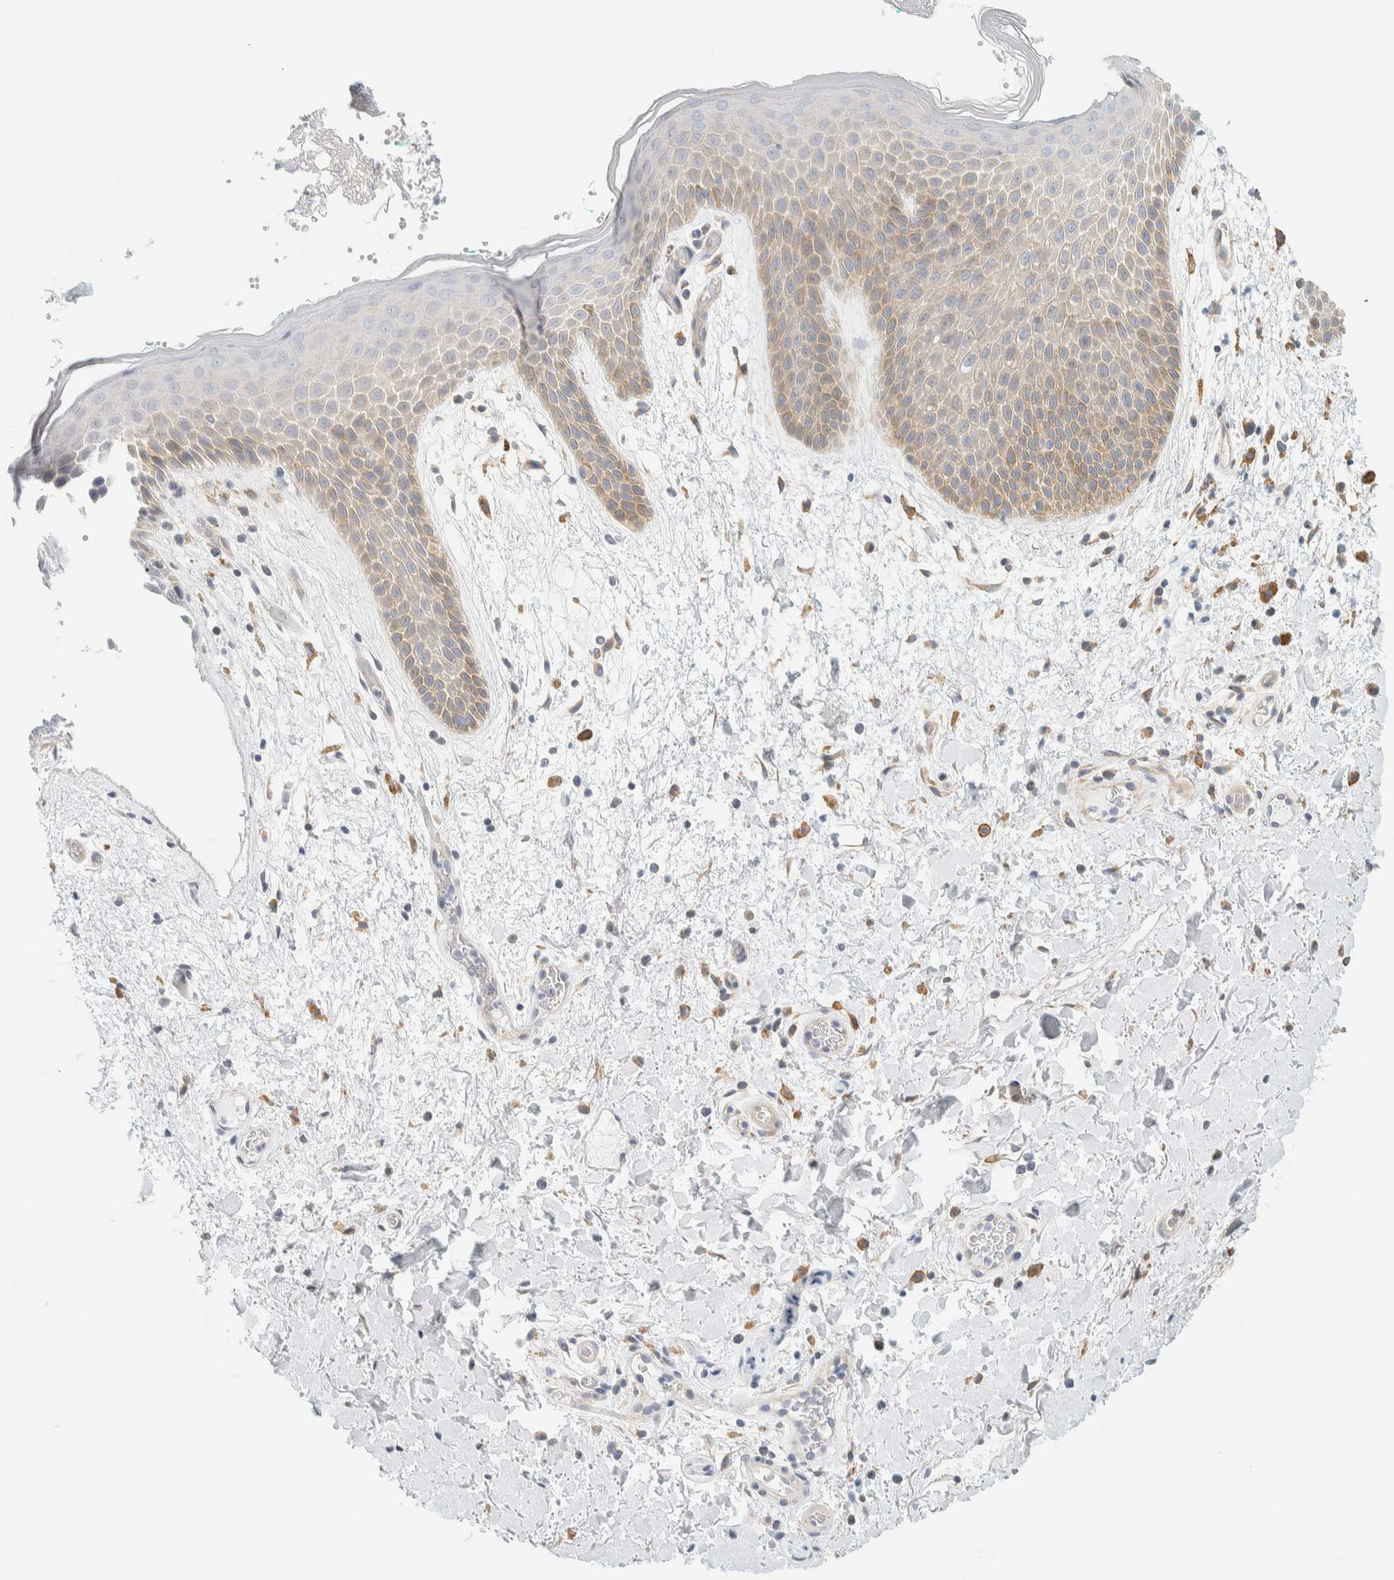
{"staining": {"intensity": "weak", "quantity": "25%-75%", "location": "cytoplasmic/membranous"}, "tissue": "skin", "cell_type": "Epidermal cells", "image_type": "normal", "snomed": [{"axis": "morphology", "description": "Normal tissue, NOS"}, {"axis": "topography", "description": "Anal"}], "caption": "DAB immunohistochemical staining of benign skin reveals weak cytoplasmic/membranous protein expression in approximately 25%-75% of epidermal cells.", "gene": "AARSD1", "patient": {"sex": "male", "age": 74}}